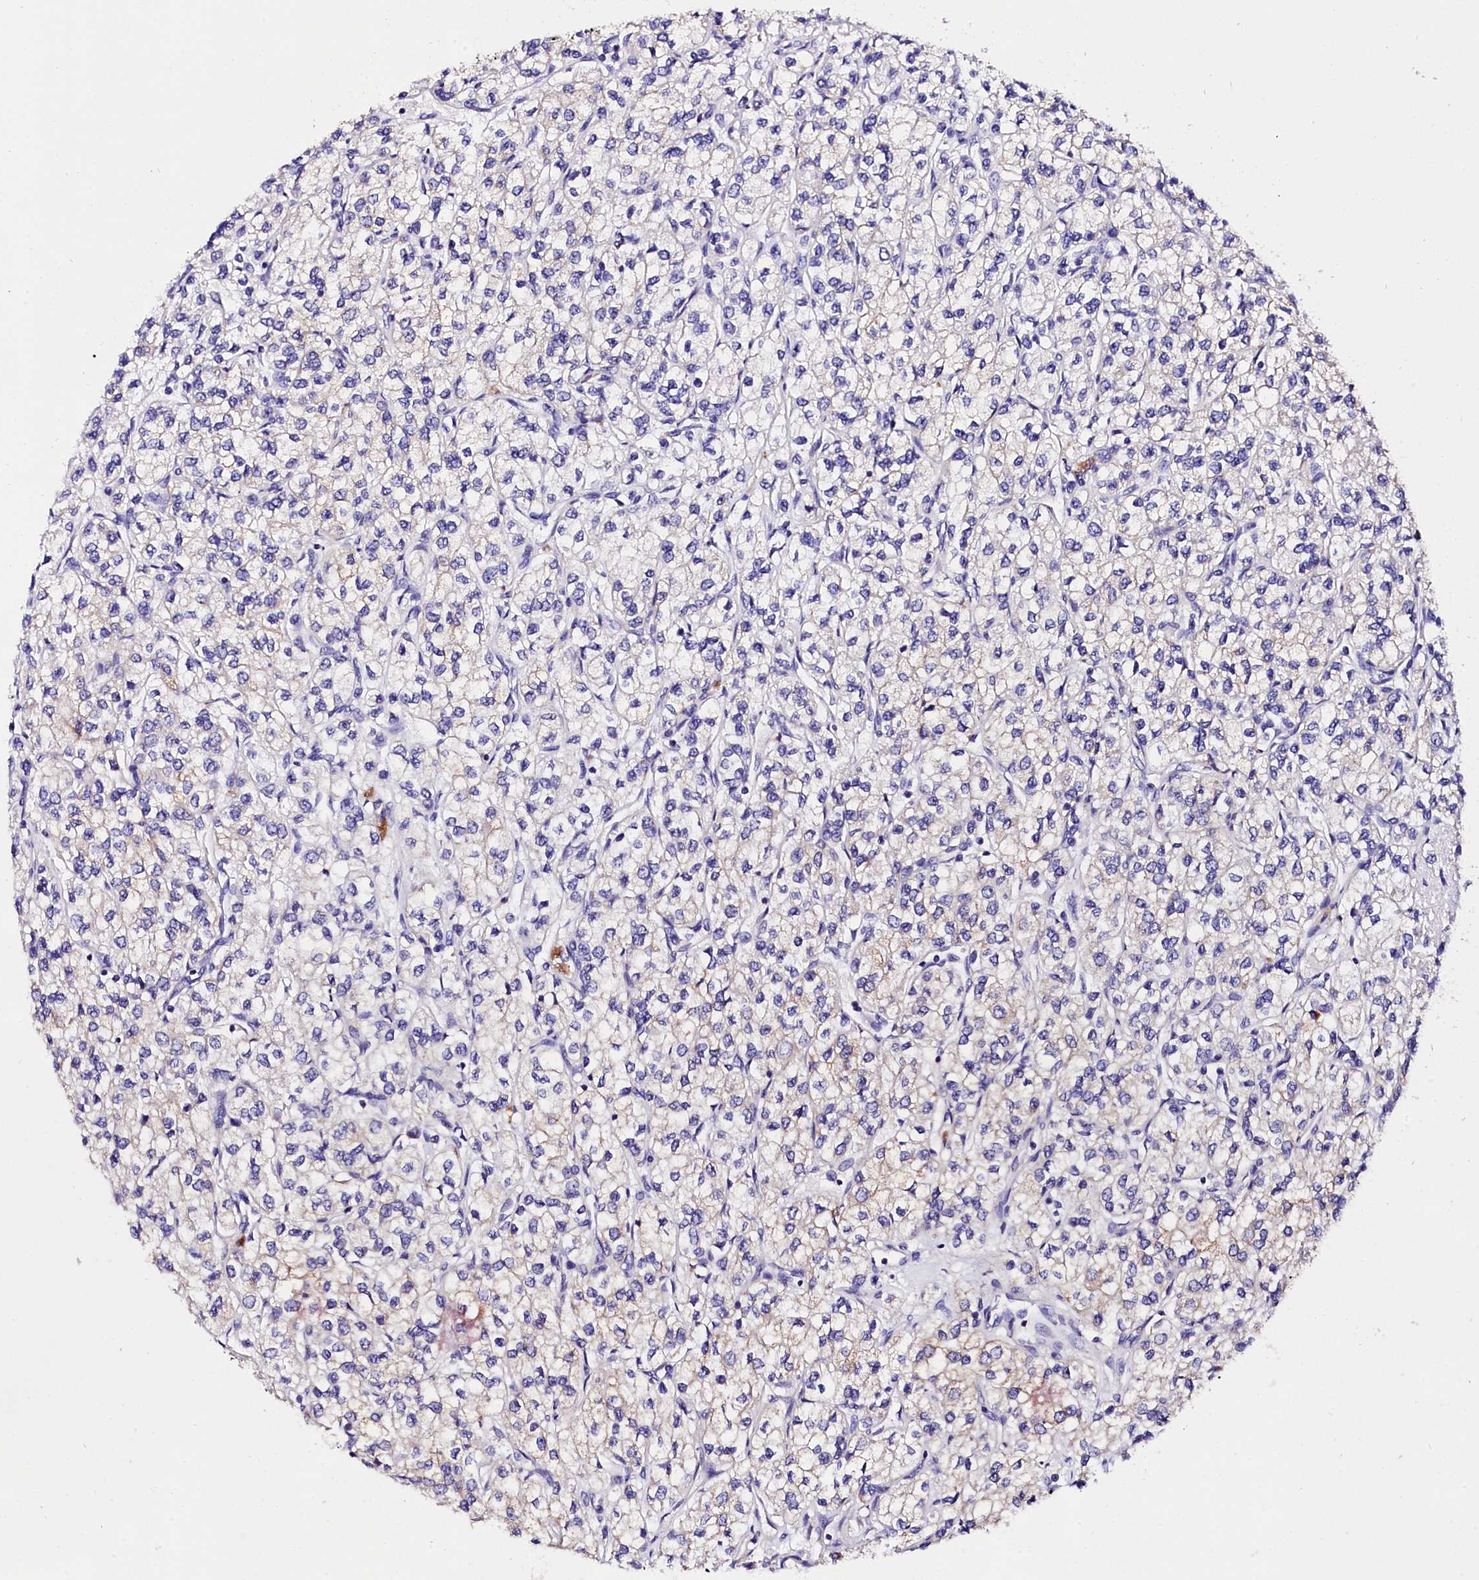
{"staining": {"intensity": "negative", "quantity": "none", "location": "none"}, "tissue": "renal cancer", "cell_type": "Tumor cells", "image_type": "cancer", "snomed": [{"axis": "morphology", "description": "Adenocarcinoma, NOS"}, {"axis": "topography", "description": "Kidney"}], "caption": "This is a photomicrograph of IHC staining of renal cancer, which shows no expression in tumor cells.", "gene": "ACAA2", "patient": {"sex": "male", "age": 80}}